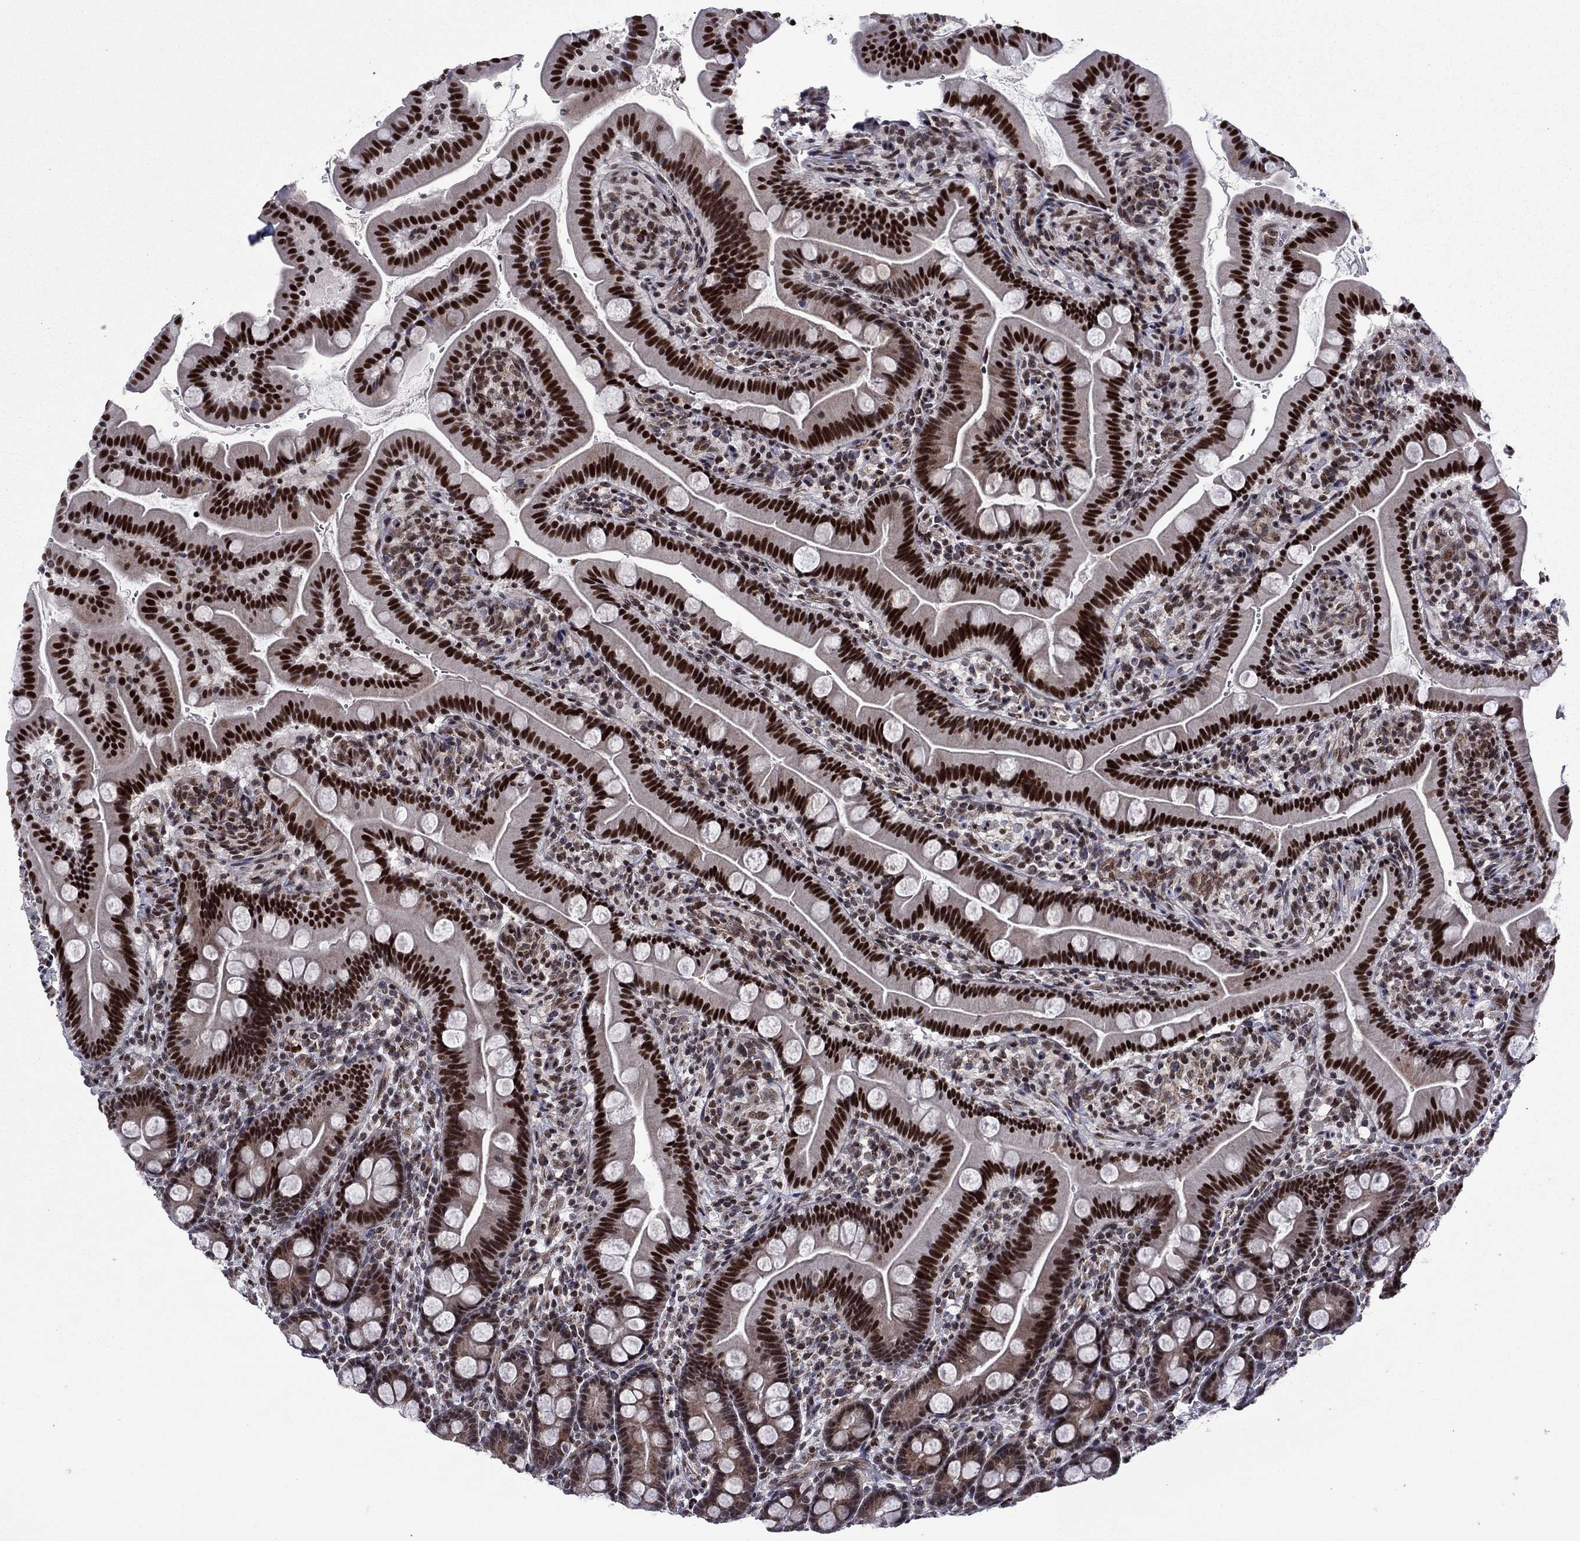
{"staining": {"intensity": "strong", "quantity": ">75%", "location": "nuclear"}, "tissue": "small intestine", "cell_type": "Glandular cells", "image_type": "normal", "snomed": [{"axis": "morphology", "description": "Normal tissue, NOS"}, {"axis": "topography", "description": "Small intestine"}], "caption": "Human small intestine stained for a protein (brown) displays strong nuclear positive positivity in approximately >75% of glandular cells.", "gene": "SURF2", "patient": {"sex": "female", "age": 44}}